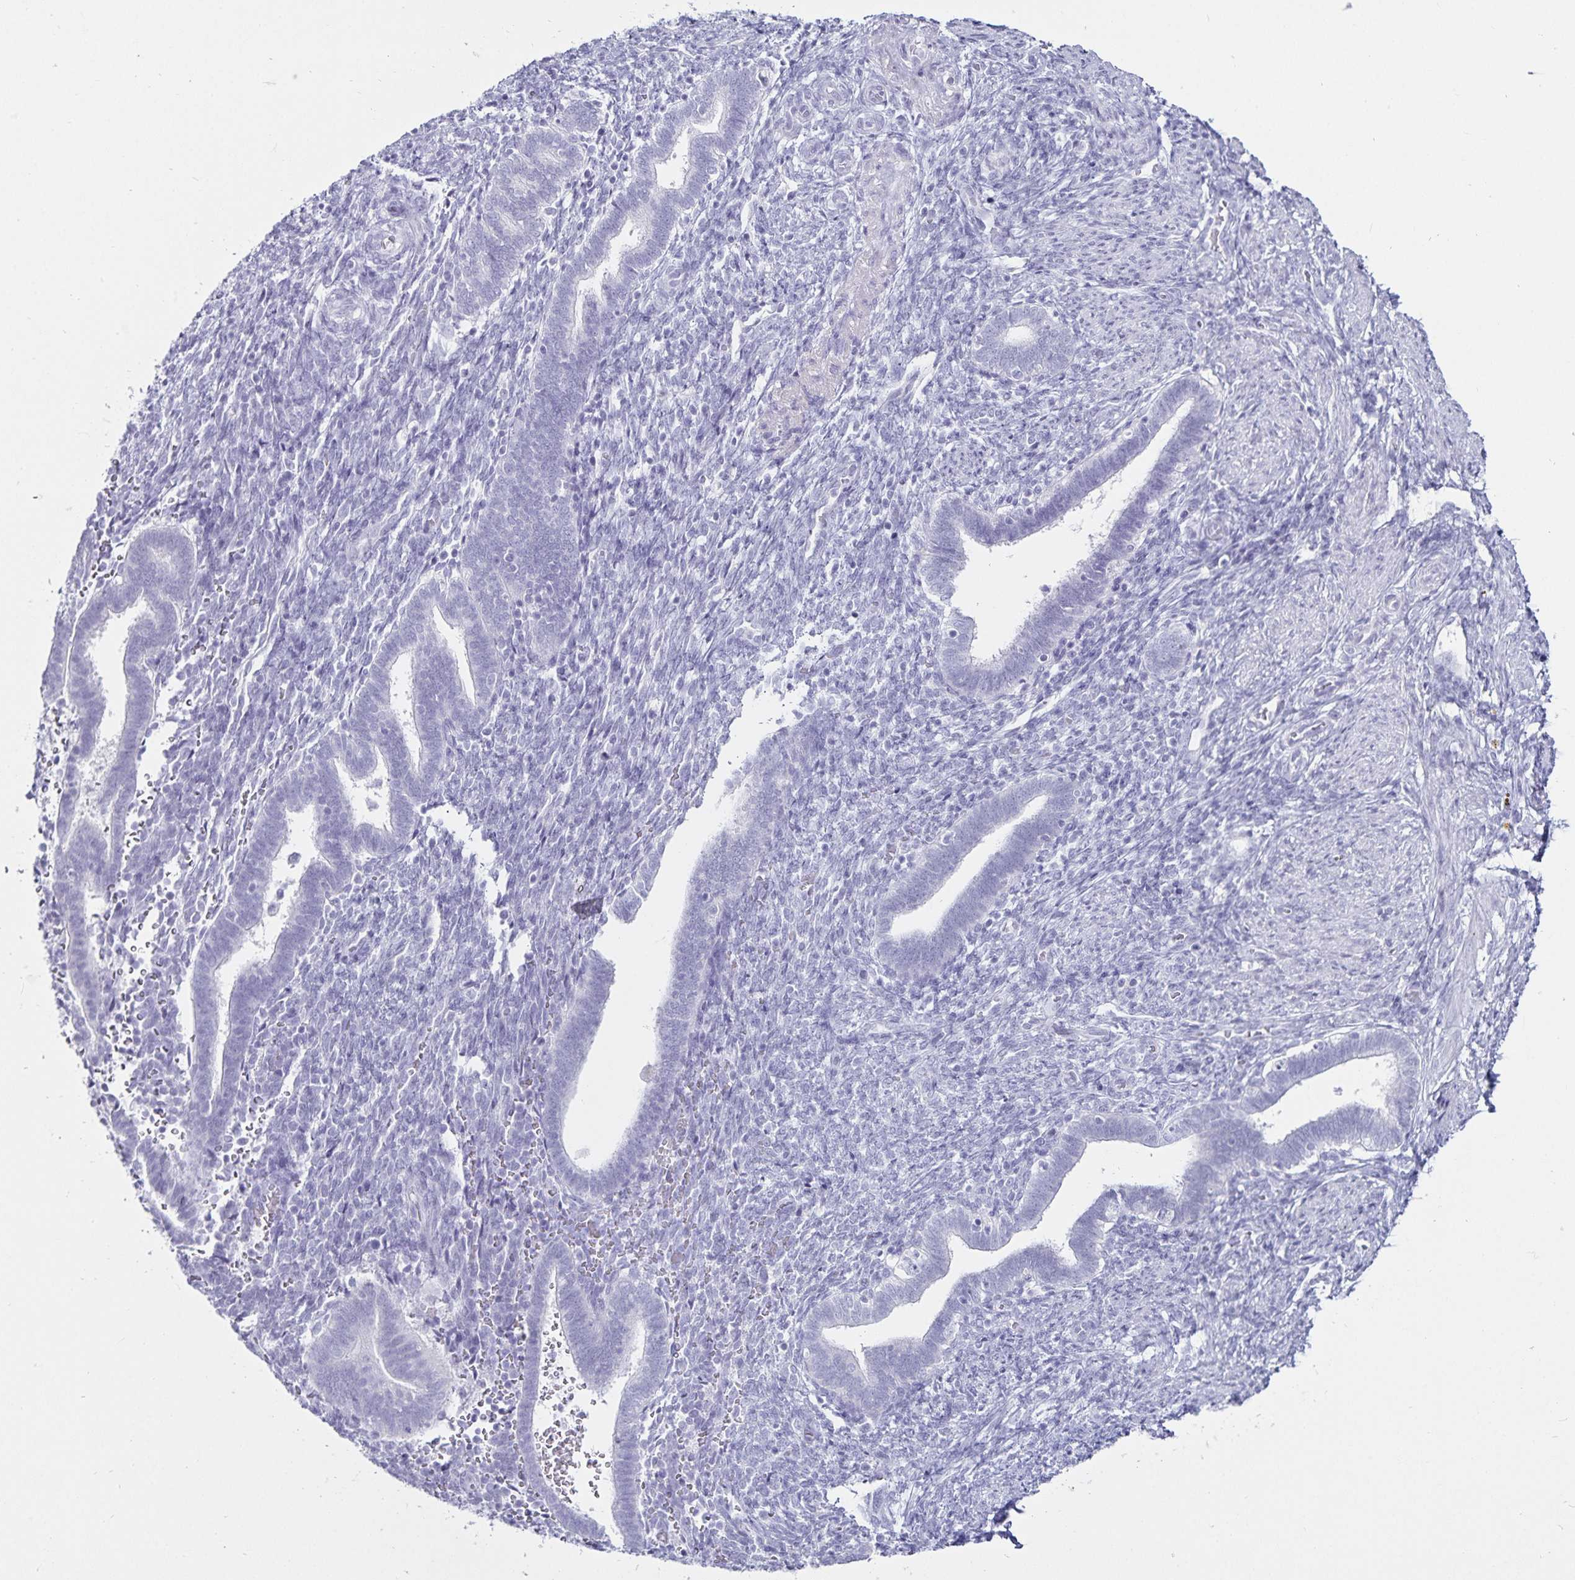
{"staining": {"intensity": "negative", "quantity": "none", "location": "none"}, "tissue": "endometrium", "cell_type": "Cells in endometrial stroma", "image_type": "normal", "snomed": [{"axis": "morphology", "description": "Normal tissue, NOS"}, {"axis": "topography", "description": "Endometrium"}], "caption": "DAB immunohistochemical staining of normal human endometrium exhibits no significant expression in cells in endometrial stroma. (DAB IHC visualized using brightfield microscopy, high magnification).", "gene": "DEFA6", "patient": {"sex": "female", "age": 34}}